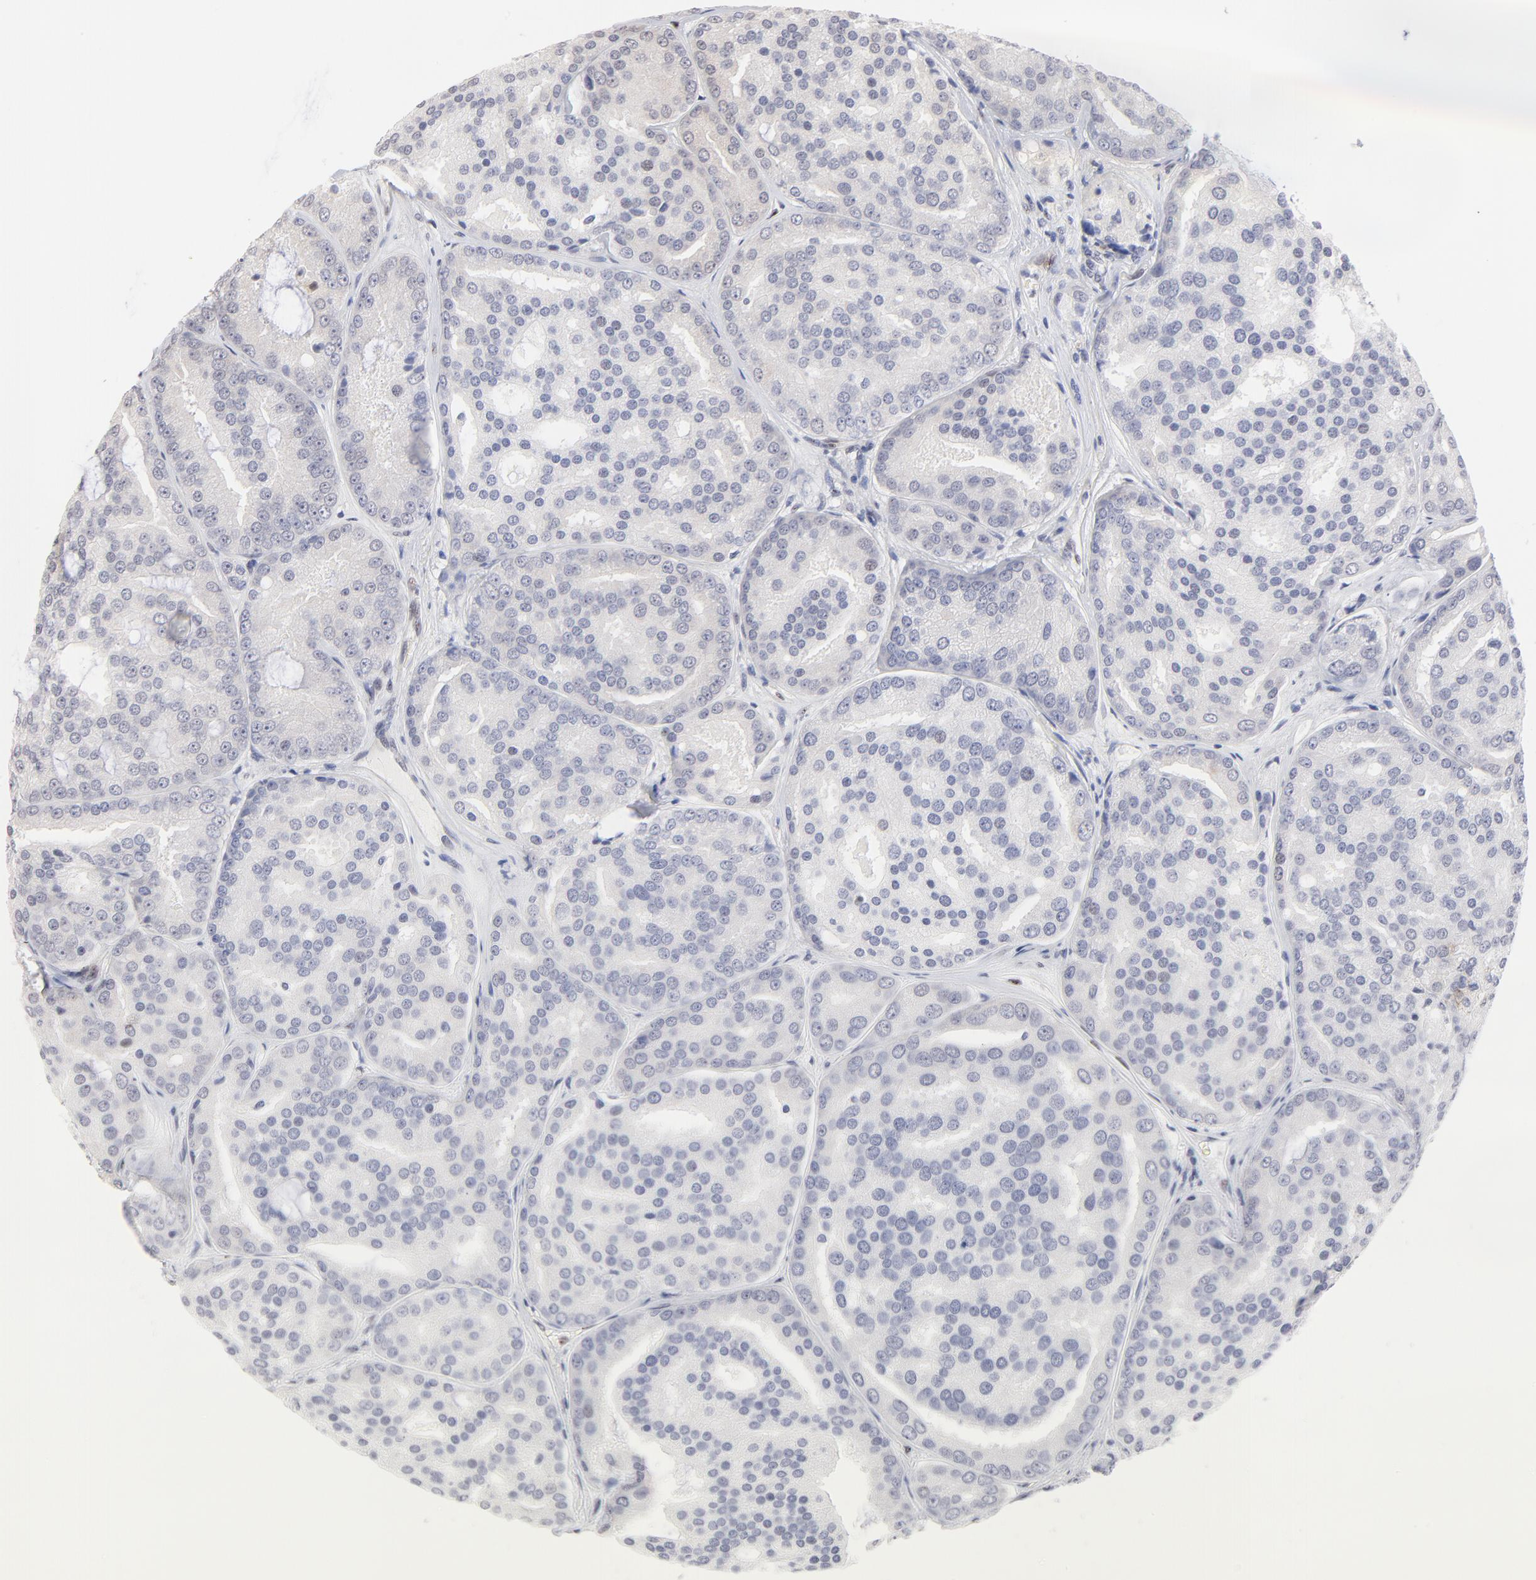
{"staining": {"intensity": "negative", "quantity": "none", "location": "none"}, "tissue": "prostate cancer", "cell_type": "Tumor cells", "image_type": "cancer", "snomed": [{"axis": "morphology", "description": "Adenocarcinoma, High grade"}, {"axis": "topography", "description": "Prostate"}], "caption": "An image of human prostate high-grade adenocarcinoma is negative for staining in tumor cells.", "gene": "STAT3", "patient": {"sex": "male", "age": 64}}